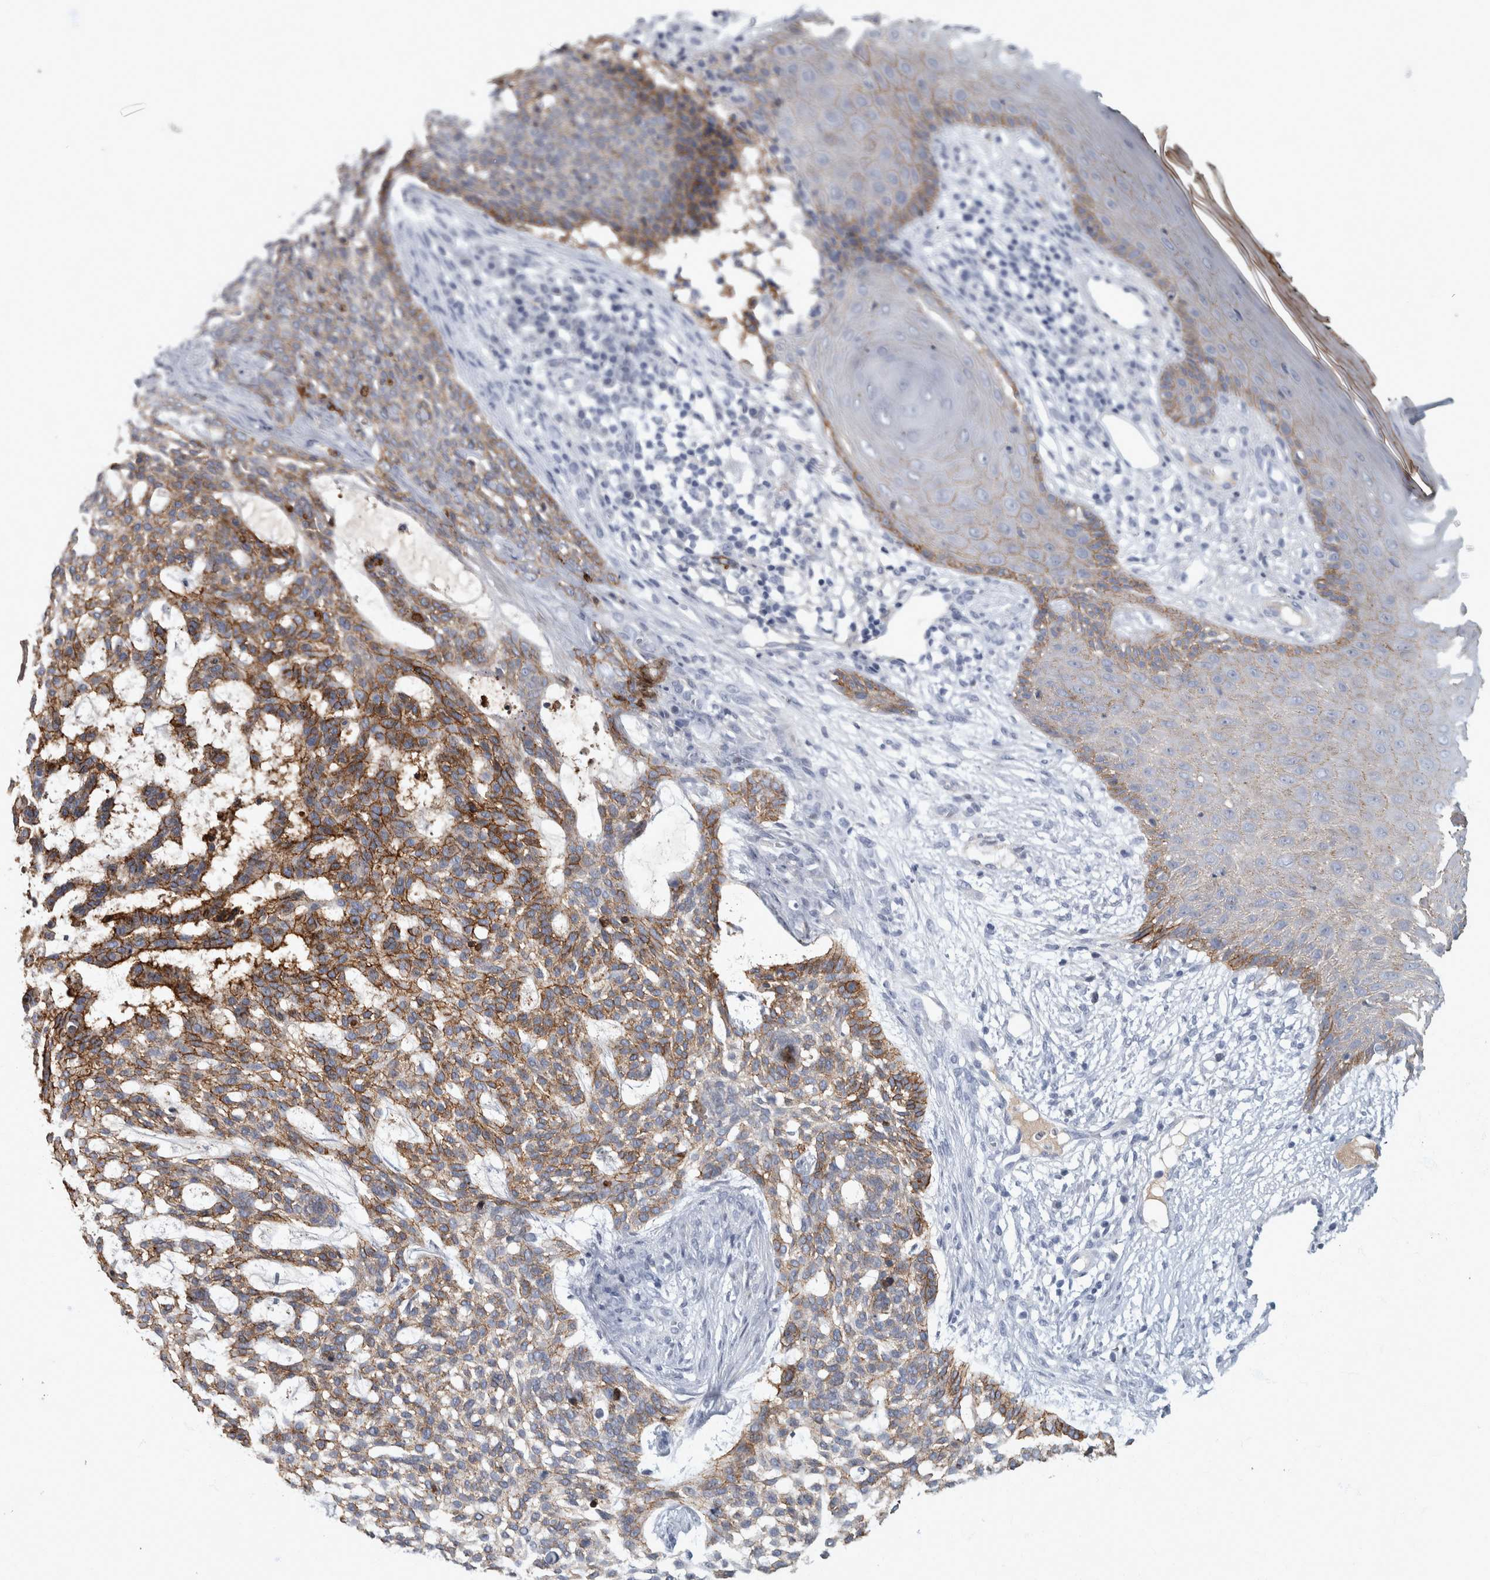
{"staining": {"intensity": "moderate", "quantity": ">75%", "location": "cytoplasmic/membranous"}, "tissue": "skin cancer", "cell_type": "Tumor cells", "image_type": "cancer", "snomed": [{"axis": "morphology", "description": "Basal cell carcinoma"}, {"axis": "topography", "description": "Skin"}], "caption": "Immunohistochemistry histopathology image of neoplastic tissue: skin basal cell carcinoma stained using immunohistochemistry (IHC) reveals medium levels of moderate protein expression localized specifically in the cytoplasmic/membranous of tumor cells, appearing as a cytoplasmic/membranous brown color.", "gene": "DSG2", "patient": {"sex": "female", "age": 64}}